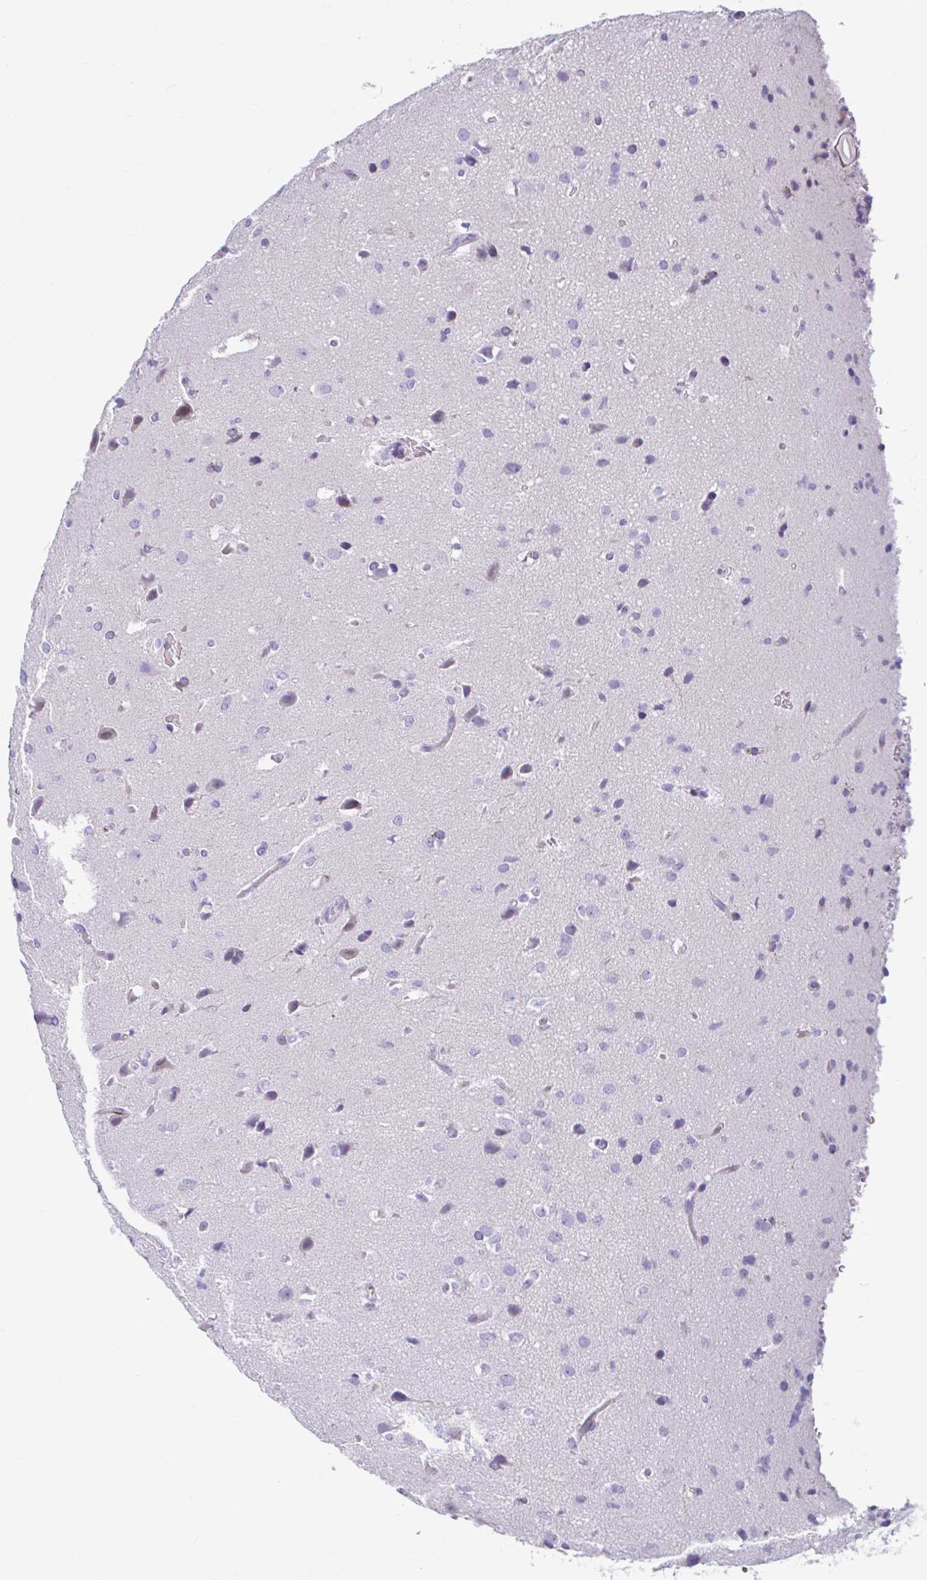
{"staining": {"intensity": "moderate", "quantity": "<25%", "location": "cytoplasmic/membranous"}, "tissue": "glioma", "cell_type": "Tumor cells", "image_type": "cancer", "snomed": [{"axis": "morphology", "description": "Glioma, malignant, Low grade"}, {"axis": "topography", "description": "Brain"}], "caption": "Protein expression by immunohistochemistry shows moderate cytoplasmic/membranous positivity in approximately <25% of tumor cells in malignant low-grade glioma.", "gene": "C12orf71", "patient": {"sex": "female", "age": 33}}